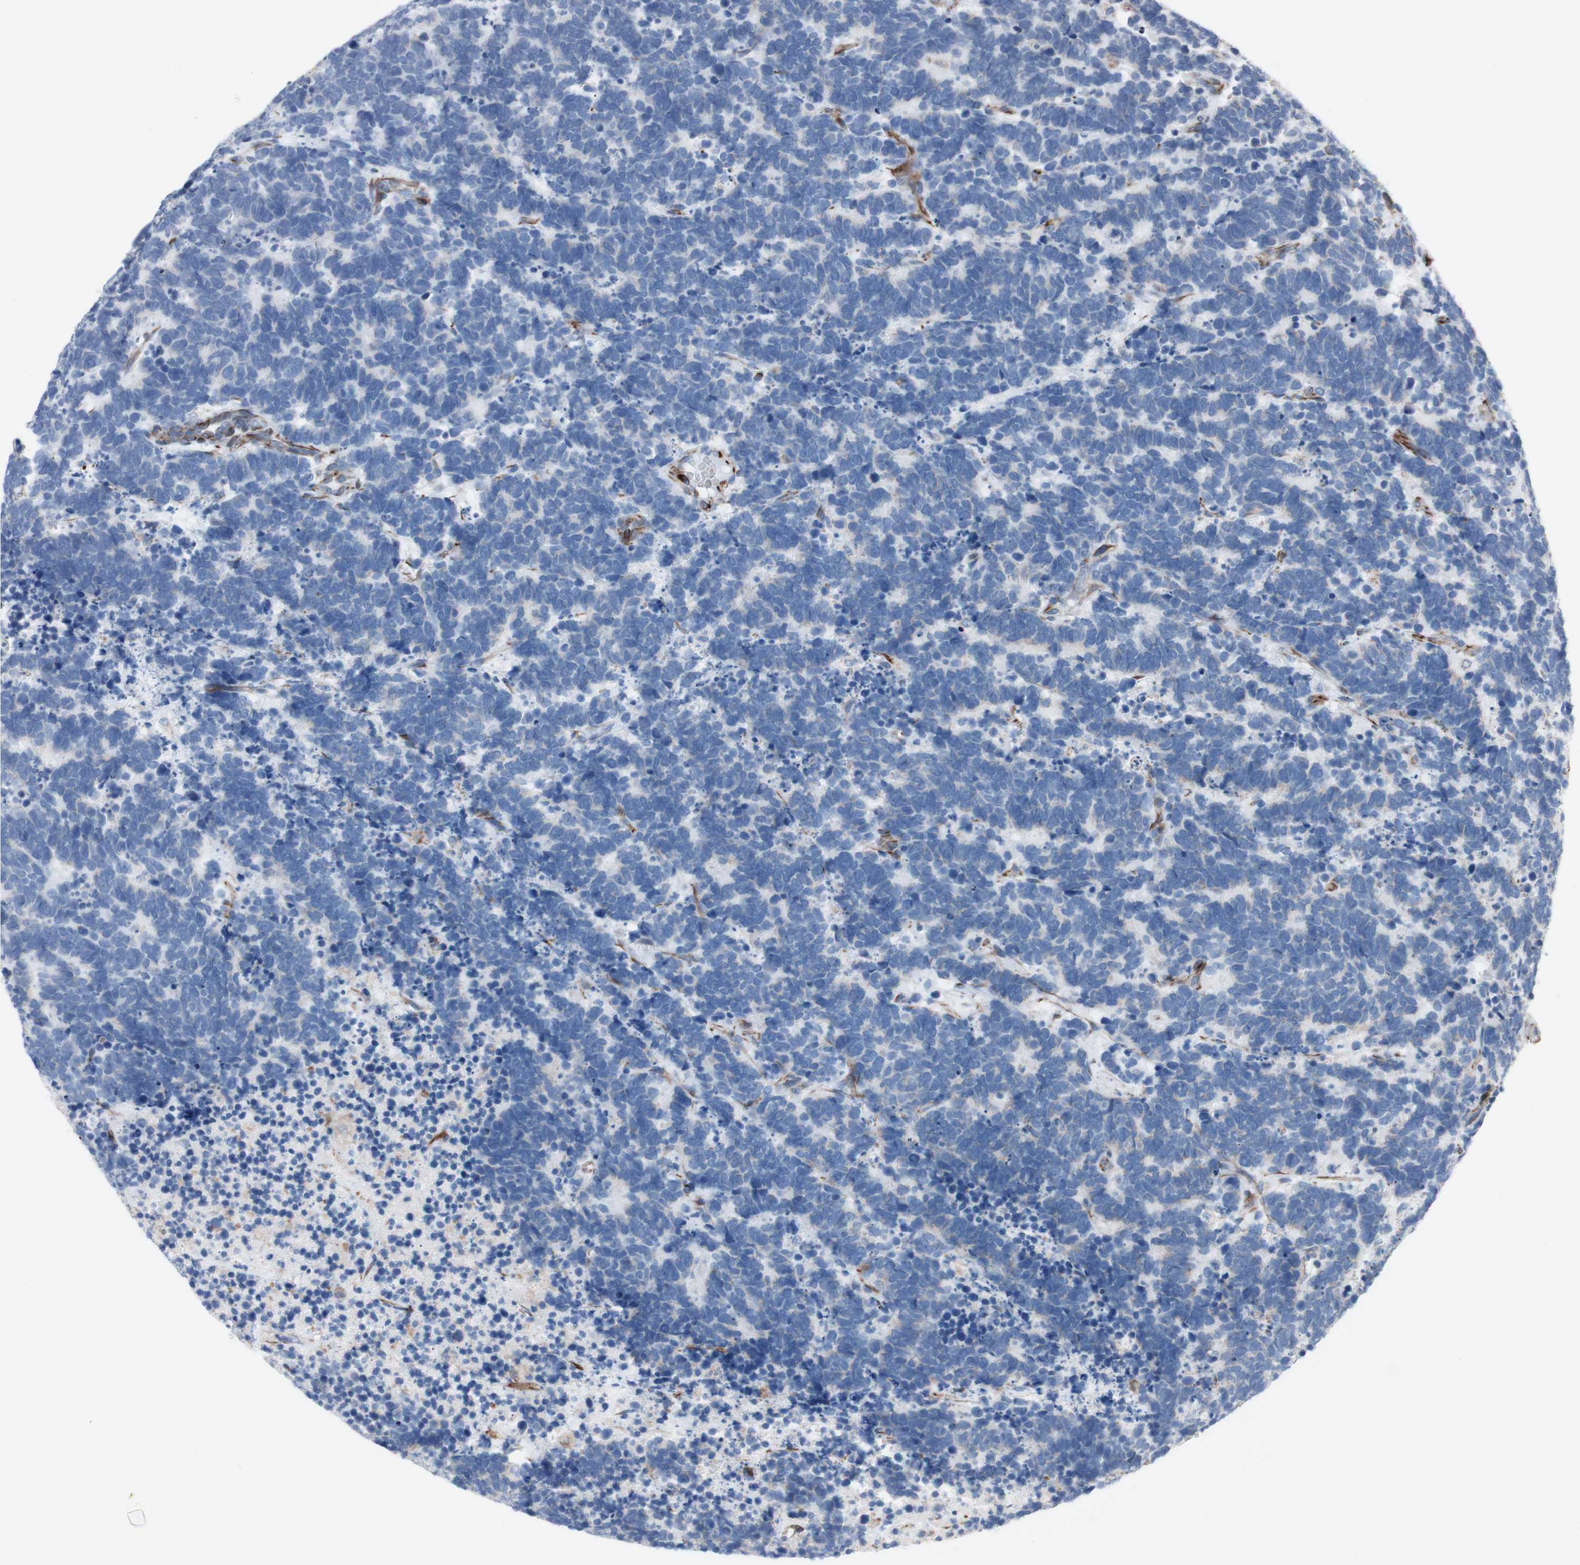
{"staining": {"intensity": "negative", "quantity": "none", "location": "none"}, "tissue": "carcinoid", "cell_type": "Tumor cells", "image_type": "cancer", "snomed": [{"axis": "morphology", "description": "Carcinoma, NOS"}, {"axis": "morphology", "description": "Carcinoid, malignant, NOS"}, {"axis": "topography", "description": "Urinary bladder"}], "caption": "Protein analysis of carcinoid demonstrates no significant positivity in tumor cells.", "gene": "AGPAT5", "patient": {"sex": "male", "age": 57}}